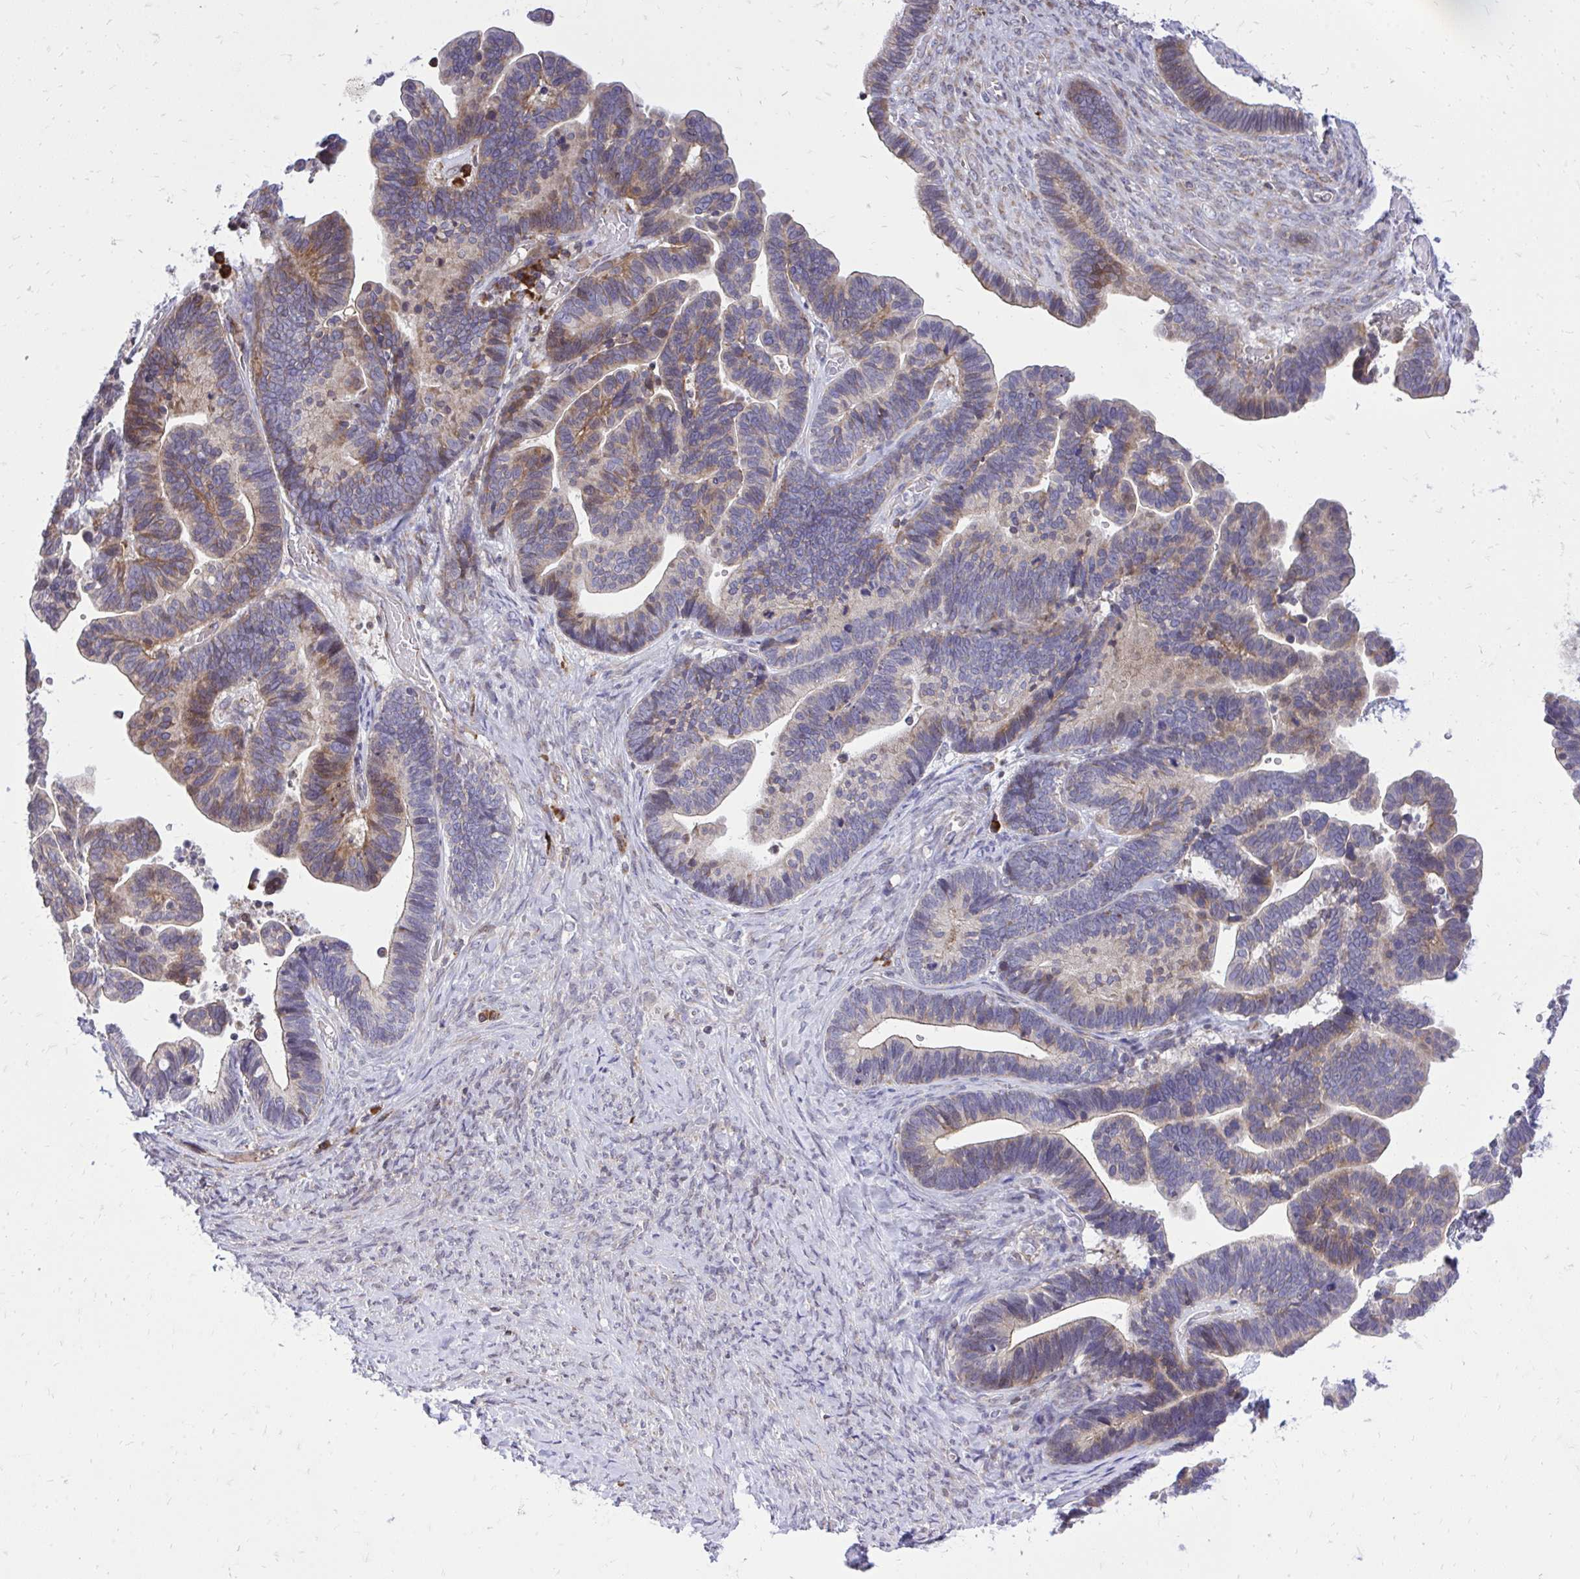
{"staining": {"intensity": "moderate", "quantity": "25%-75%", "location": "cytoplasmic/membranous"}, "tissue": "ovarian cancer", "cell_type": "Tumor cells", "image_type": "cancer", "snomed": [{"axis": "morphology", "description": "Cystadenocarcinoma, serous, NOS"}, {"axis": "topography", "description": "Ovary"}], "caption": "Tumor cells show medium levels of moderate cytoplasmic/membranous positivity in approximately 25%-75% of cells in human ovarian cancer (serous cystadenocarcinoma). The protein is shown in brown color, while the nuclei are stained blue.", "gene": "METTL9", "patient": {"sex": "female", "age": 56}}